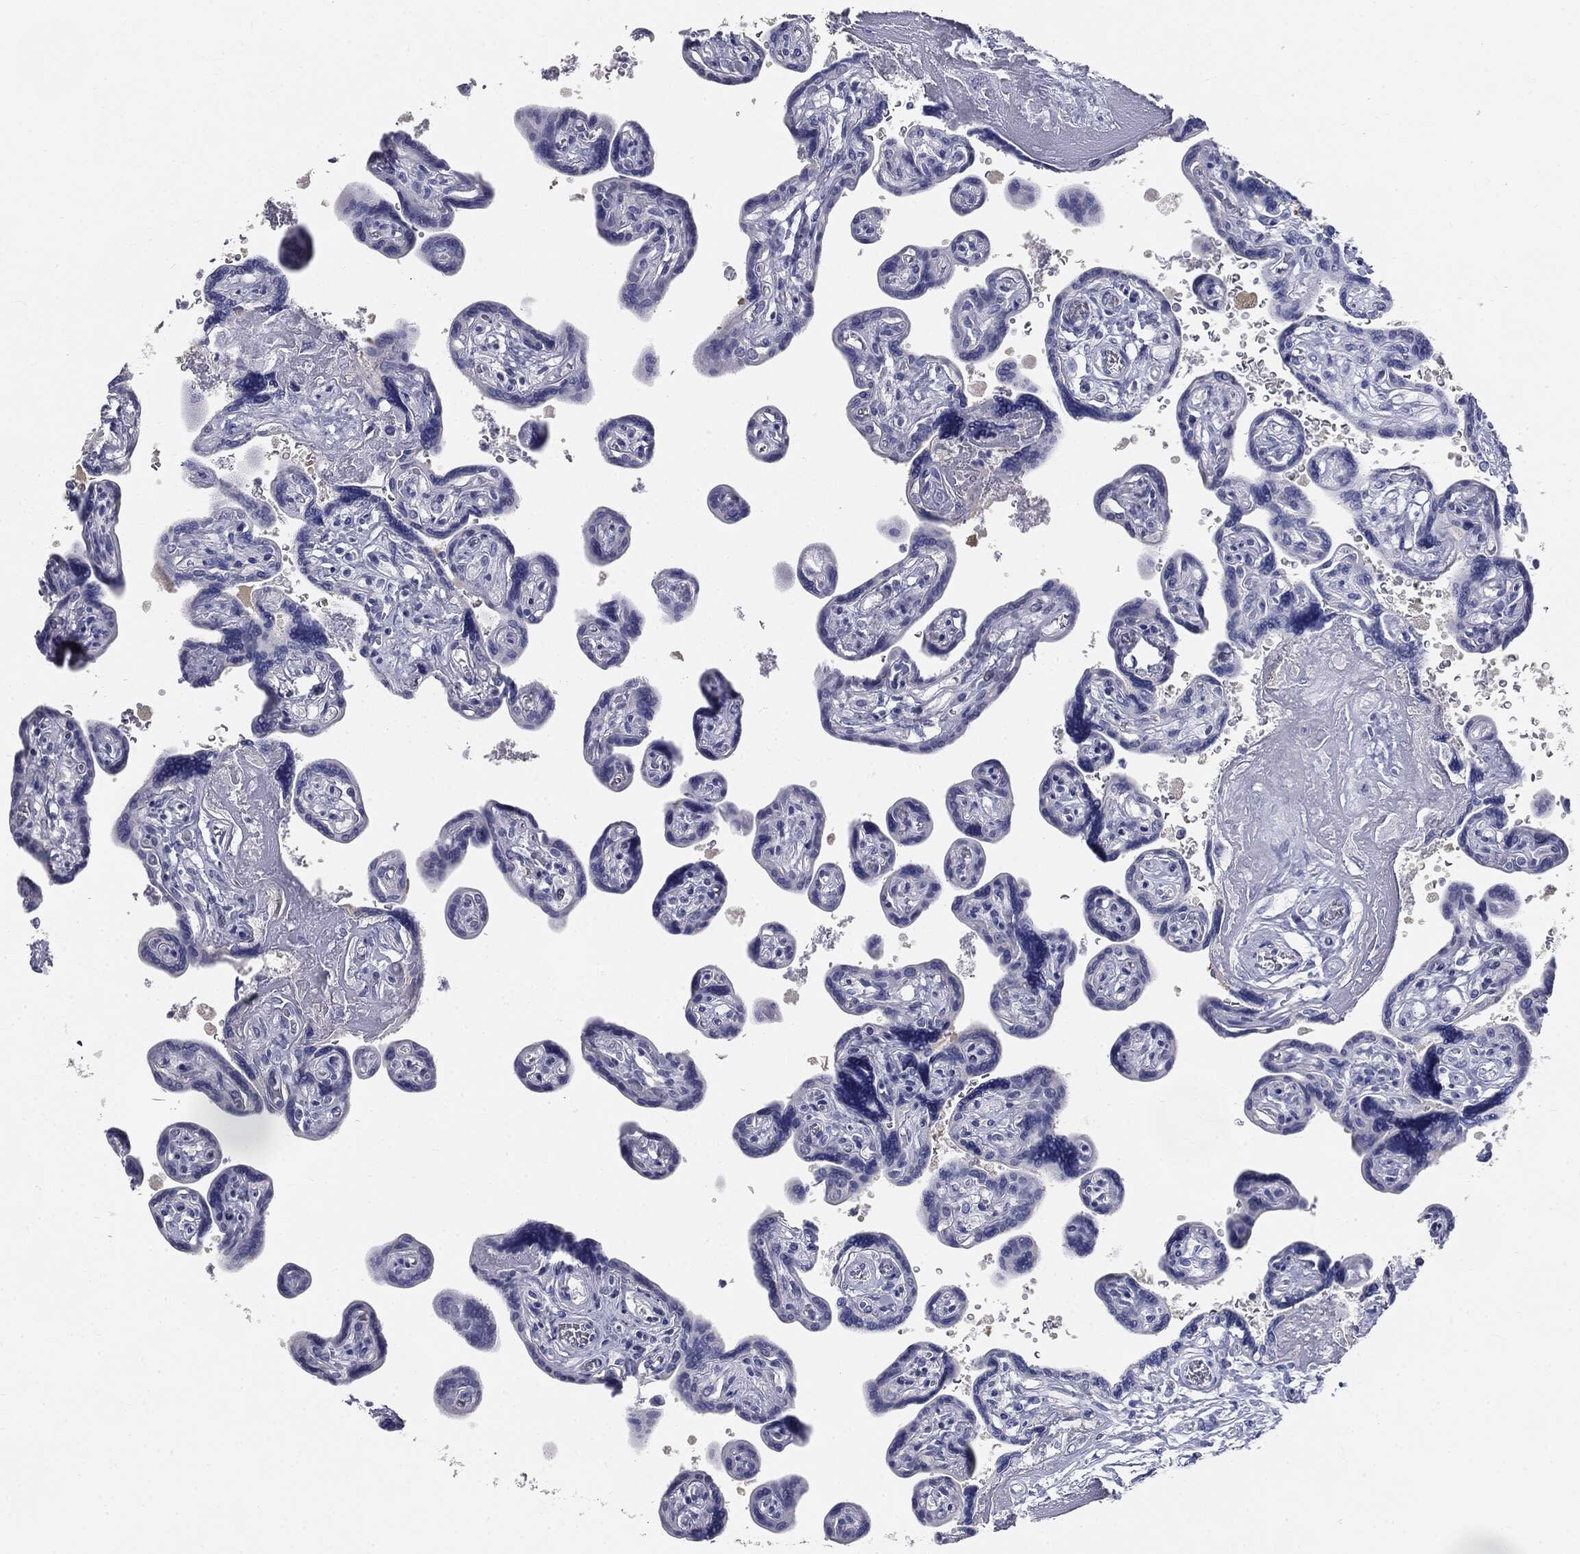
{"staining": {"intensity": "negative", "quantity": "none", "location": "none"}, "tissue": "placenta", "cell_type": "Decidual cells", "image_type": "normal", "snomed": [{"axis": "morphology", "description": "Normal tissue, NOS"}, {"axis": "topography", "description": "Placenta"}], "caption": "Decidual cells are negative for protein expression in benign human placenta. The staining was performed using DAB (3,3'-diaminobenzidine) to visualize the protein expression in brown, while the nuclei were stained in blue with hematoxylin (Magnification: 20x).", "gene": "CUZD1", "patient": {"sex": "female", "age": 32}}